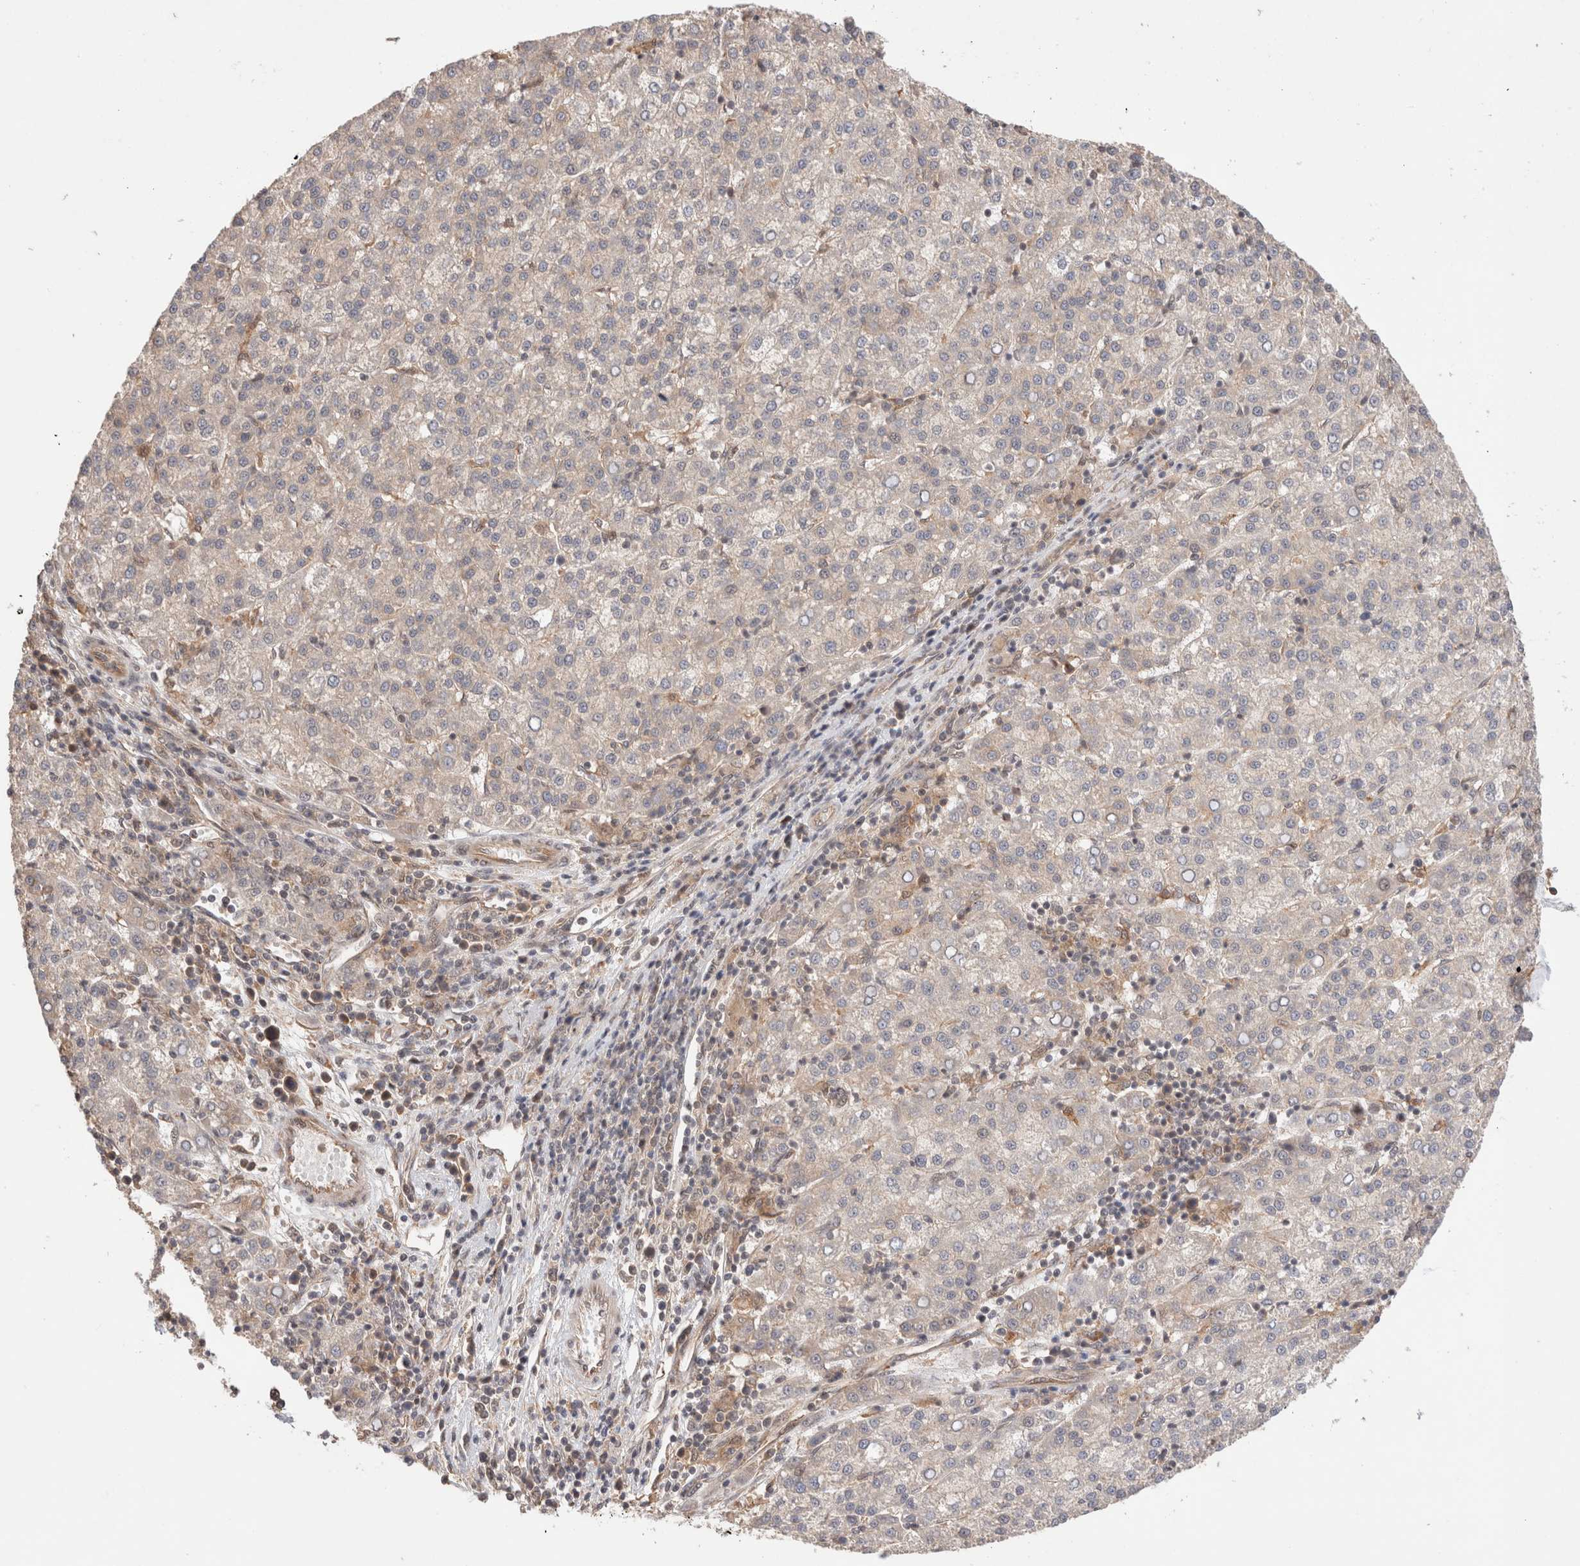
{"staining": {"intensity": "negative", "quantity": "none", "location": "none"}, "tissue": "liver cancer", "cell_type": "Tumor cells", "image_type": "cancer", "snomed": [{"axis": "morphology", "description": "Carcinoma, Hepatocellular, NOS"}, {"axis": "topography", "description": "Liver"}], "caption": "The image displays no staining of tumor cells in liver hepatocellular carcinoma.", "gene": "SIKE1", "patient": {"sex": "female", "age": 58}}